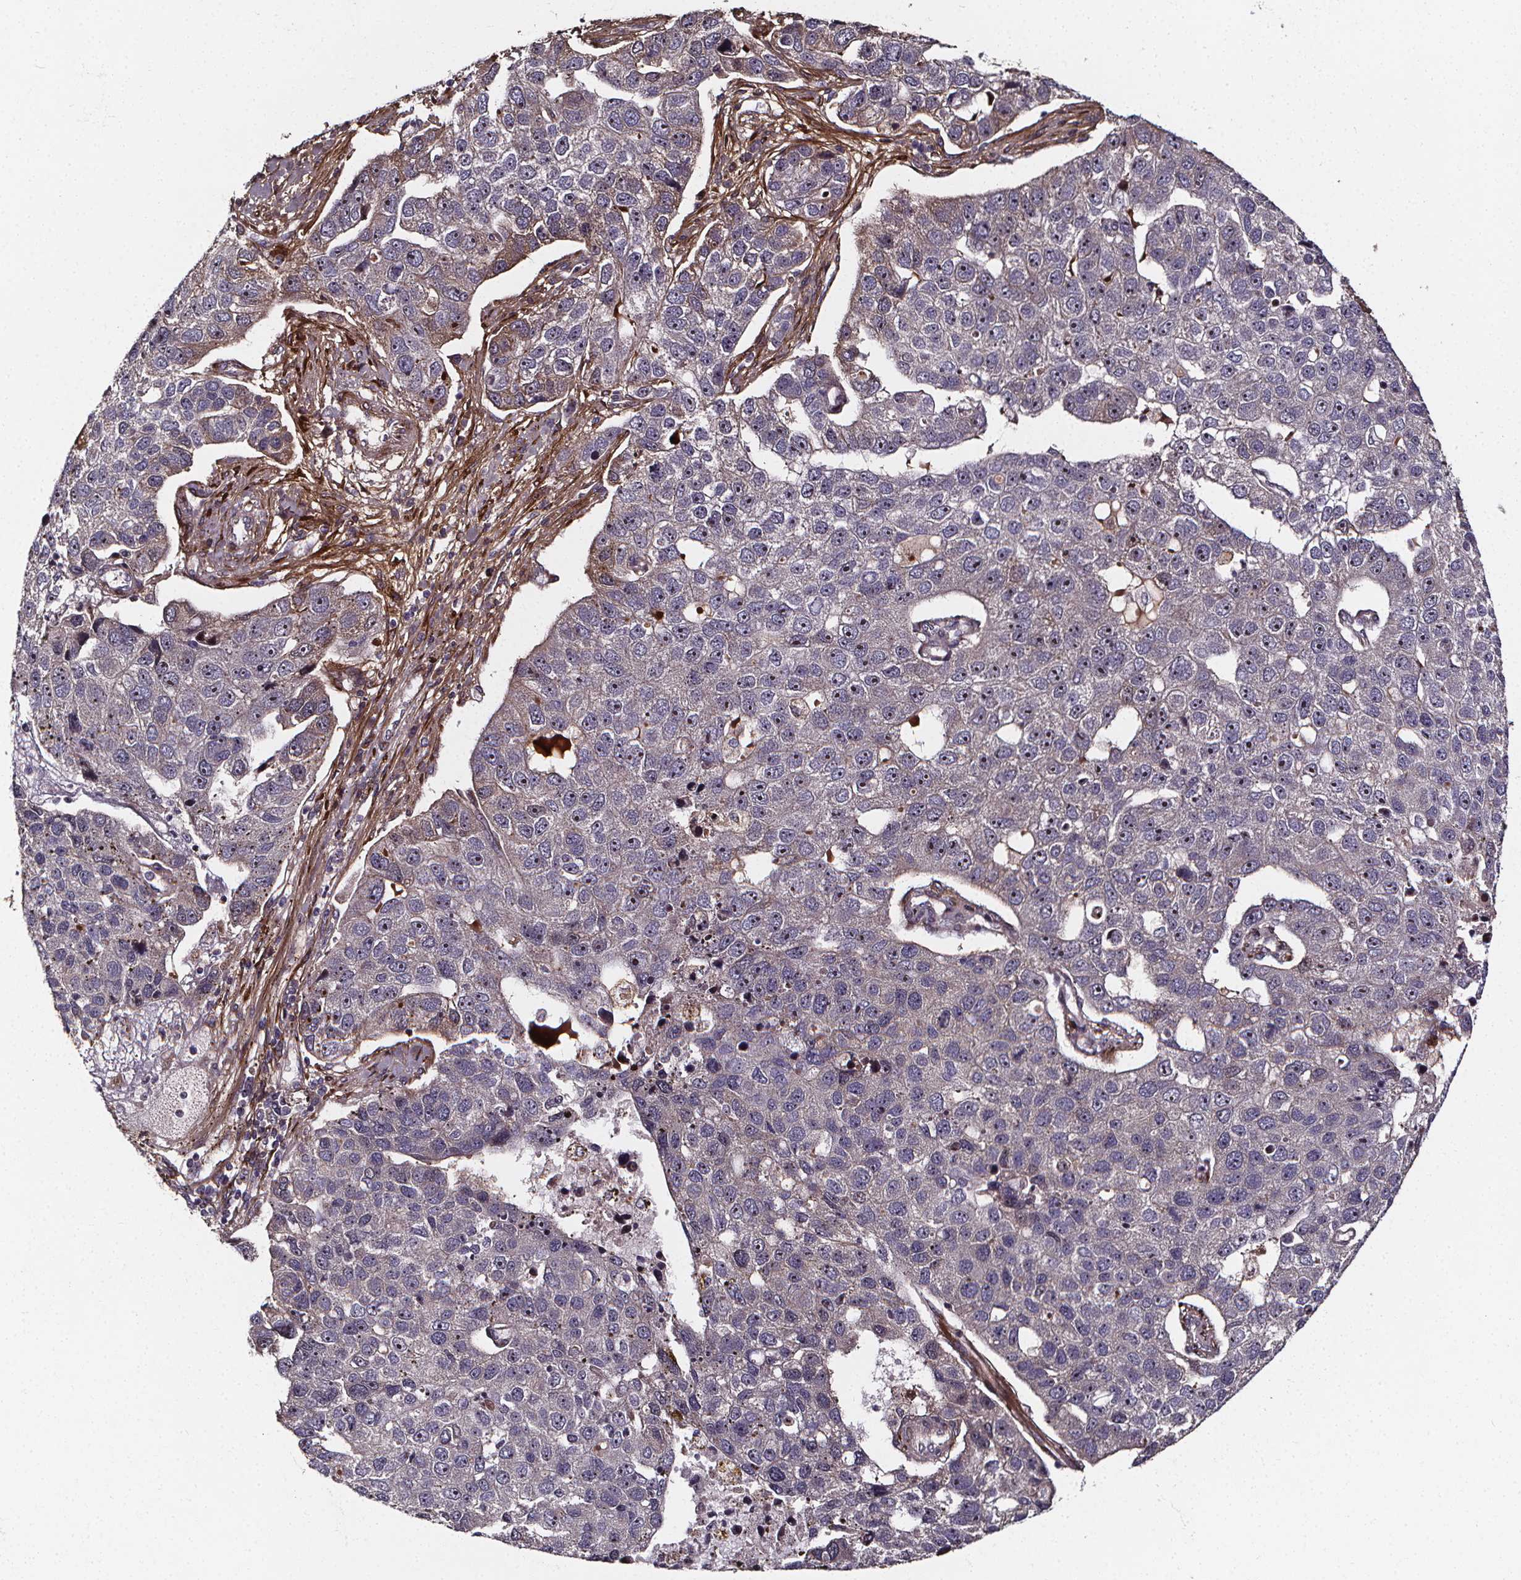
{"staining": {"intensity": "negative", "quantity": "none", "location": "none"}, "tissue": "pancreatic cancer", "cell_type": "Tumor cells", "image_type": "cancer", "snomed": [{"axis": "morphology", "description": "Adenocarcinoma, NOS"}, {"axis": "topography", "description": "Pancreas"}], "caption": "An IHC histopathology image of pancreatic cancer is shown. There is no staining in tumor cells of pancreatic cancer.", "gene": "AEBP1", "patient": {"sex": "female", "age": 61}}